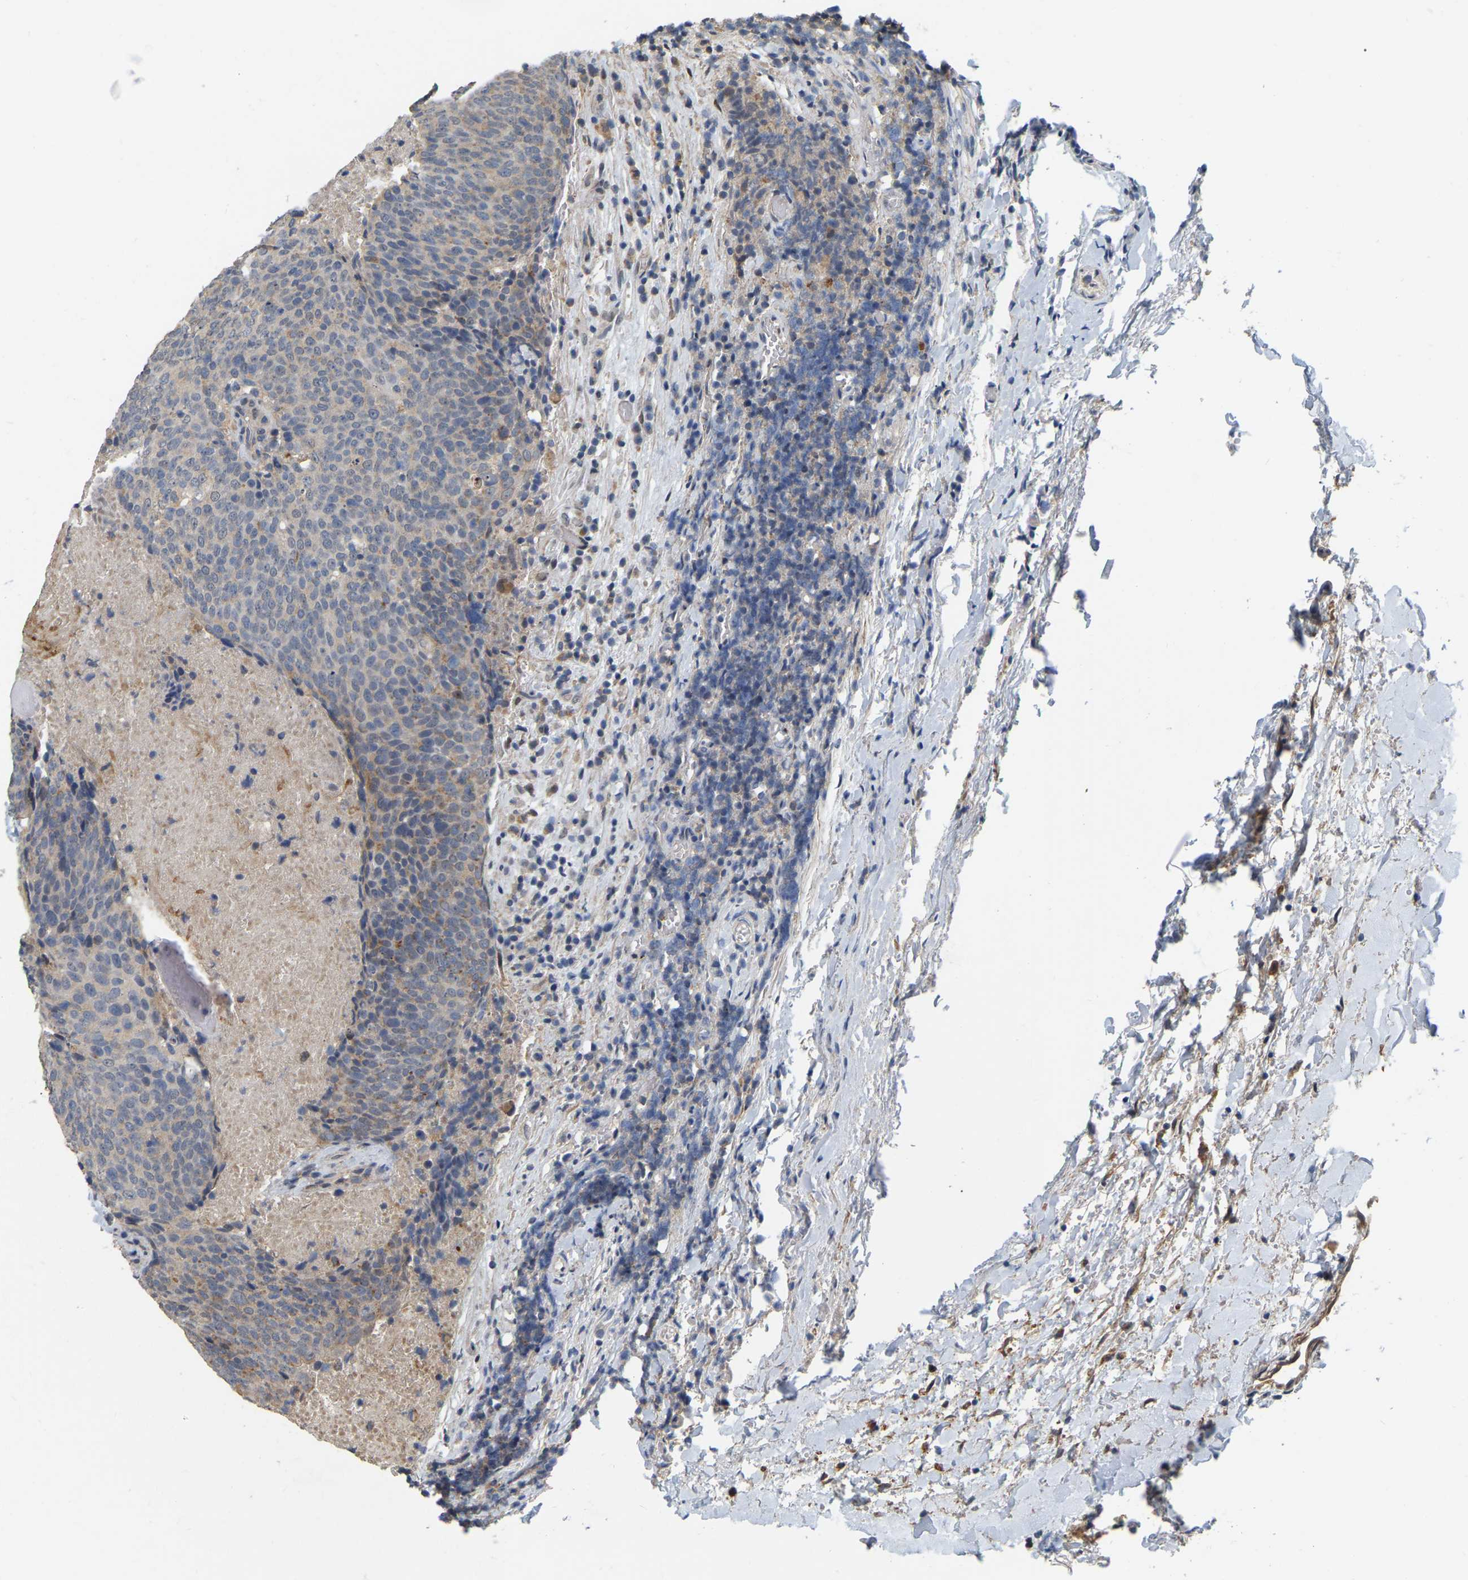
{"staining": {"intensity": "weak", "quantity": "<25%", "location": "cytoplasmic/membranous"}, "tissue": "head and neck cancer", "cell_type": "Tumor cells", "image_type": "cancer", "snomed": [{"axis": "morphology", "description": "Squamous cell carcinoma, NOS"}, {"axis": "morphology", "description": "Squamous cell carcinoma, metastatic, NOS"}, {"axis": "topography", "description": "Lymph node"}, {"axis": "topography", "description": "Head-Neck"}], "caption": "Immunohistochemistry (IHC) histopathology image of neoplastic tissue: human metastatic squamous cell carcinoma (head and neck) stained with DAB (3,3'-diaminobenzidine) displays no significant protein expression in tumor cells.", "gene": "RUVBL1", "patient": {"sex": "male", "age": 62}}